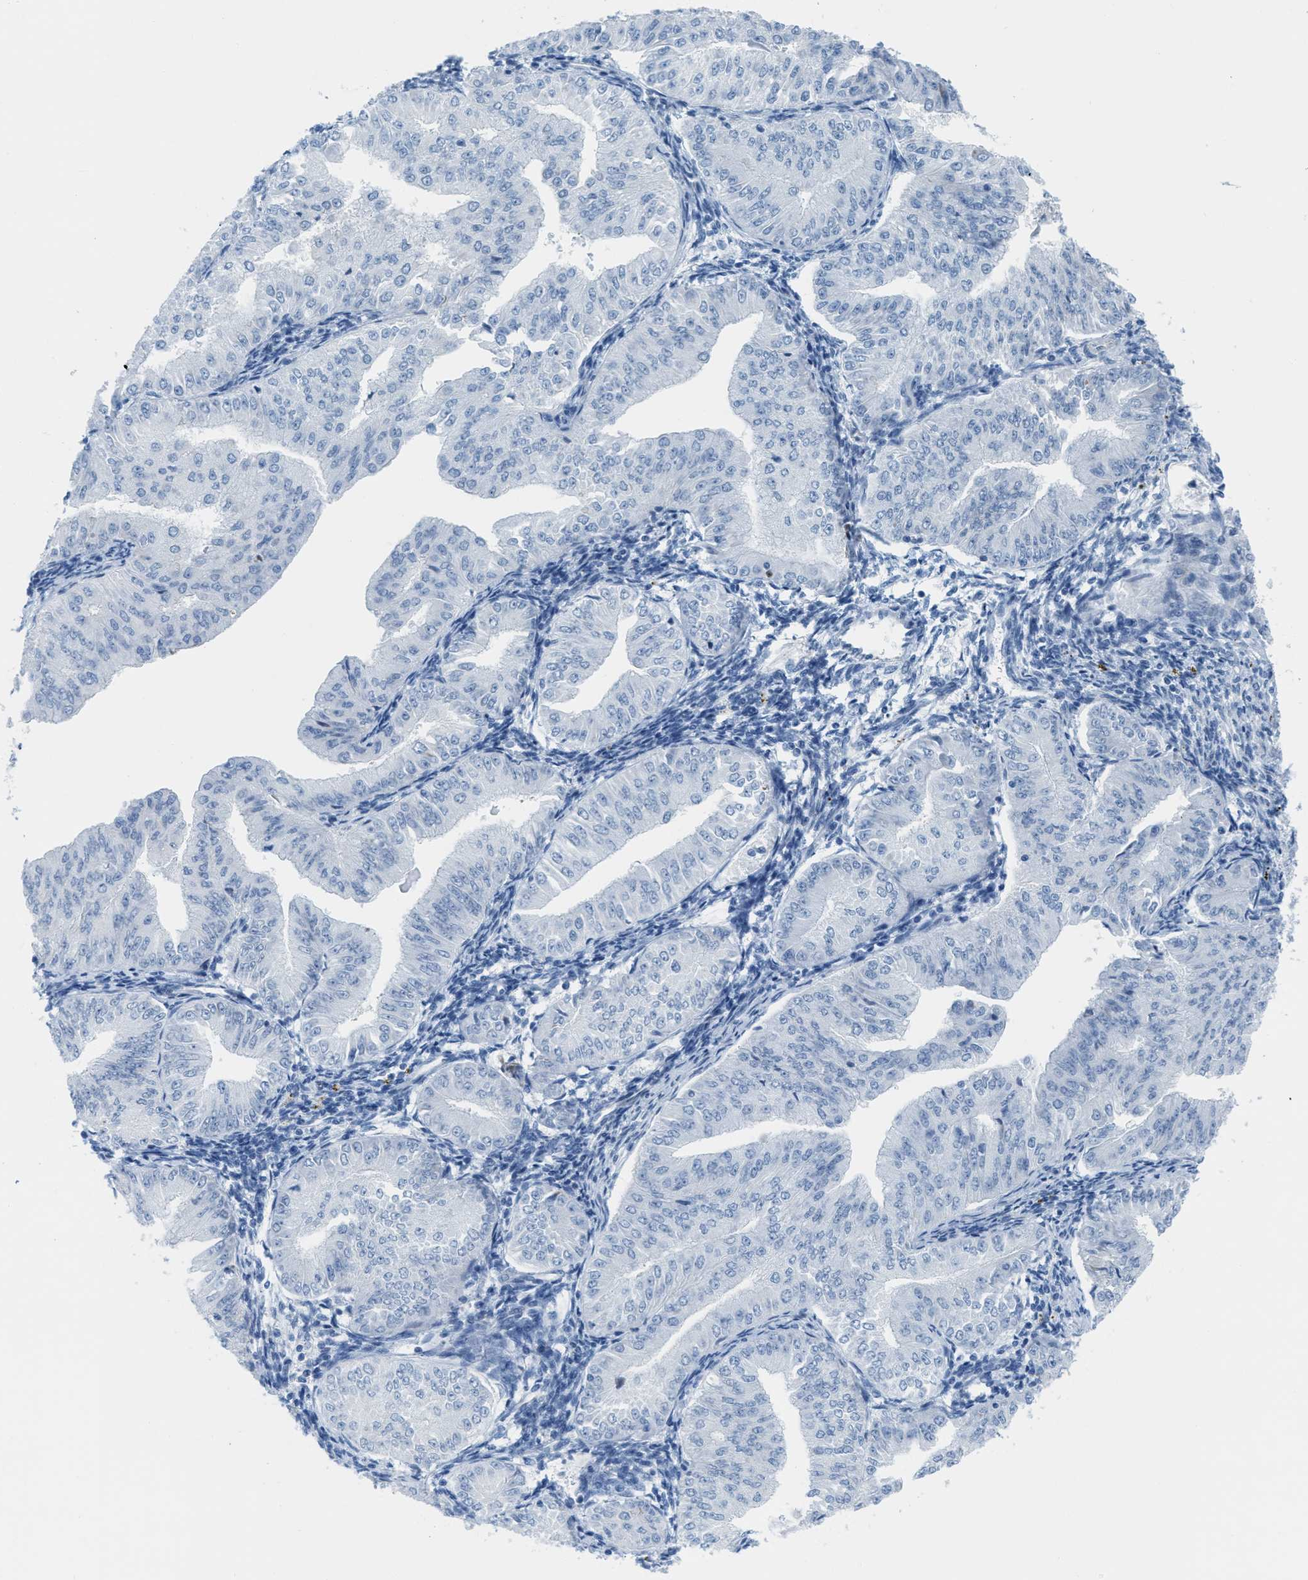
{"staining": {"intensity": "negative", "quantity": "none", "location": "none"}, "tissue": "endometrial cancer", "cell_type": "Tumor cells", "image_type": "cancer", "snomed": [{"axis": "morphology", "description": "Normal tissue, NOS"}, {"axis": "morphology", "description": "Adenocarcinoma, NOS"}, {"axis": "topography", "description": "Endometrium"}], "caption": "Tumor cells show no significant expression in endometrial cancer (adenocarcinoma).", "gene": "SLC12A1", "patient": {"sex": "female", "age": 53}}